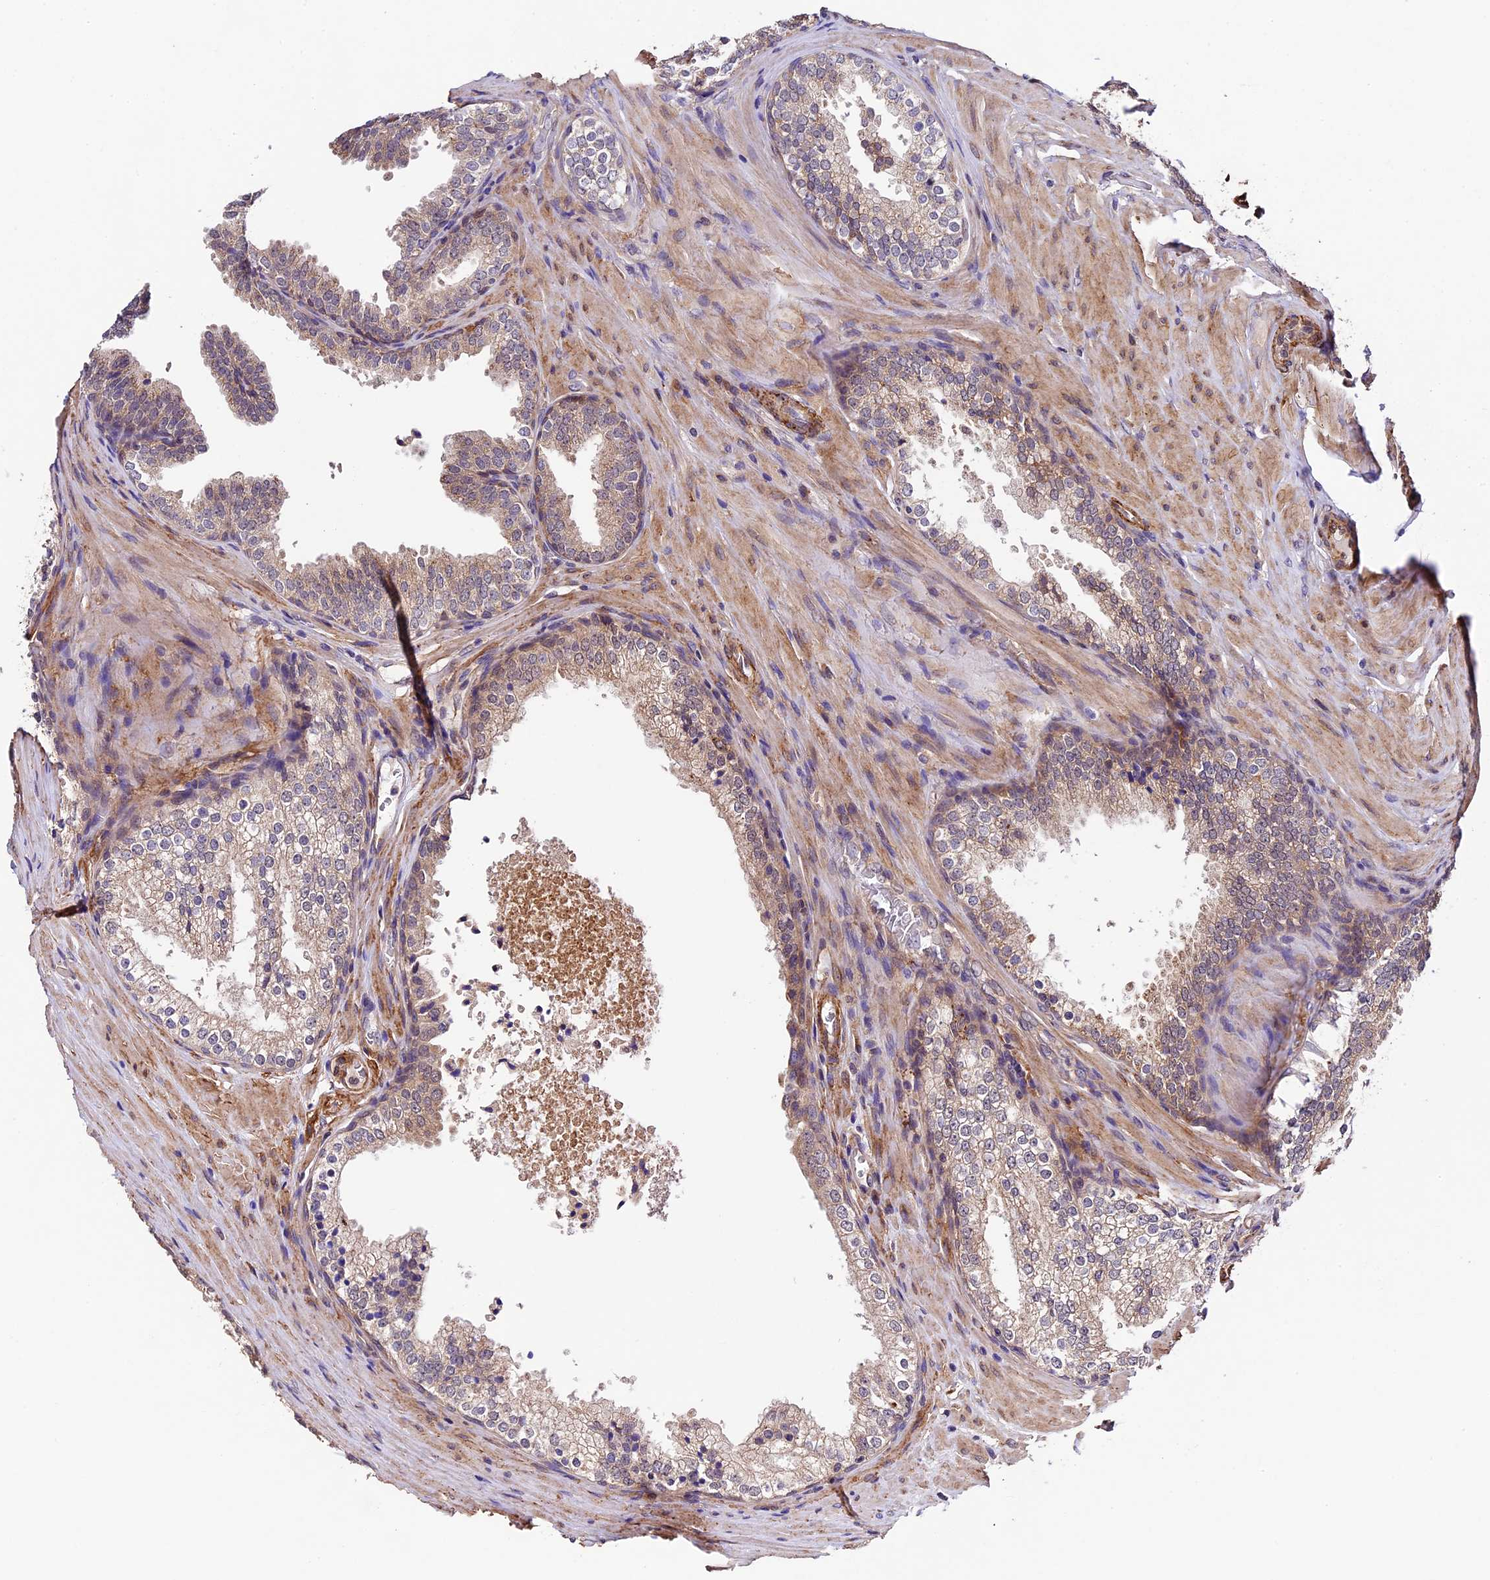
{"staining": {"intensity": "moderate", "quantity": "<25%", "location": "cytoplasmic/membranous"}, "tissue": "prostate", "cell_type": "Glandular cells", "image_type": "normal", "snomed": [{"axis": "morphology", "description": "Normal tissue, NOS"}, {"axis": "topography", "description": "Prostate"}], "caption": "DAB immunohistochemical staining of unremarkable human prostate shows moderate cytoplasmic/membranous protein expression in about <25% of glandular cells.", "gene": "LSM7", "patient": {"sex": "male", "age": 60}}